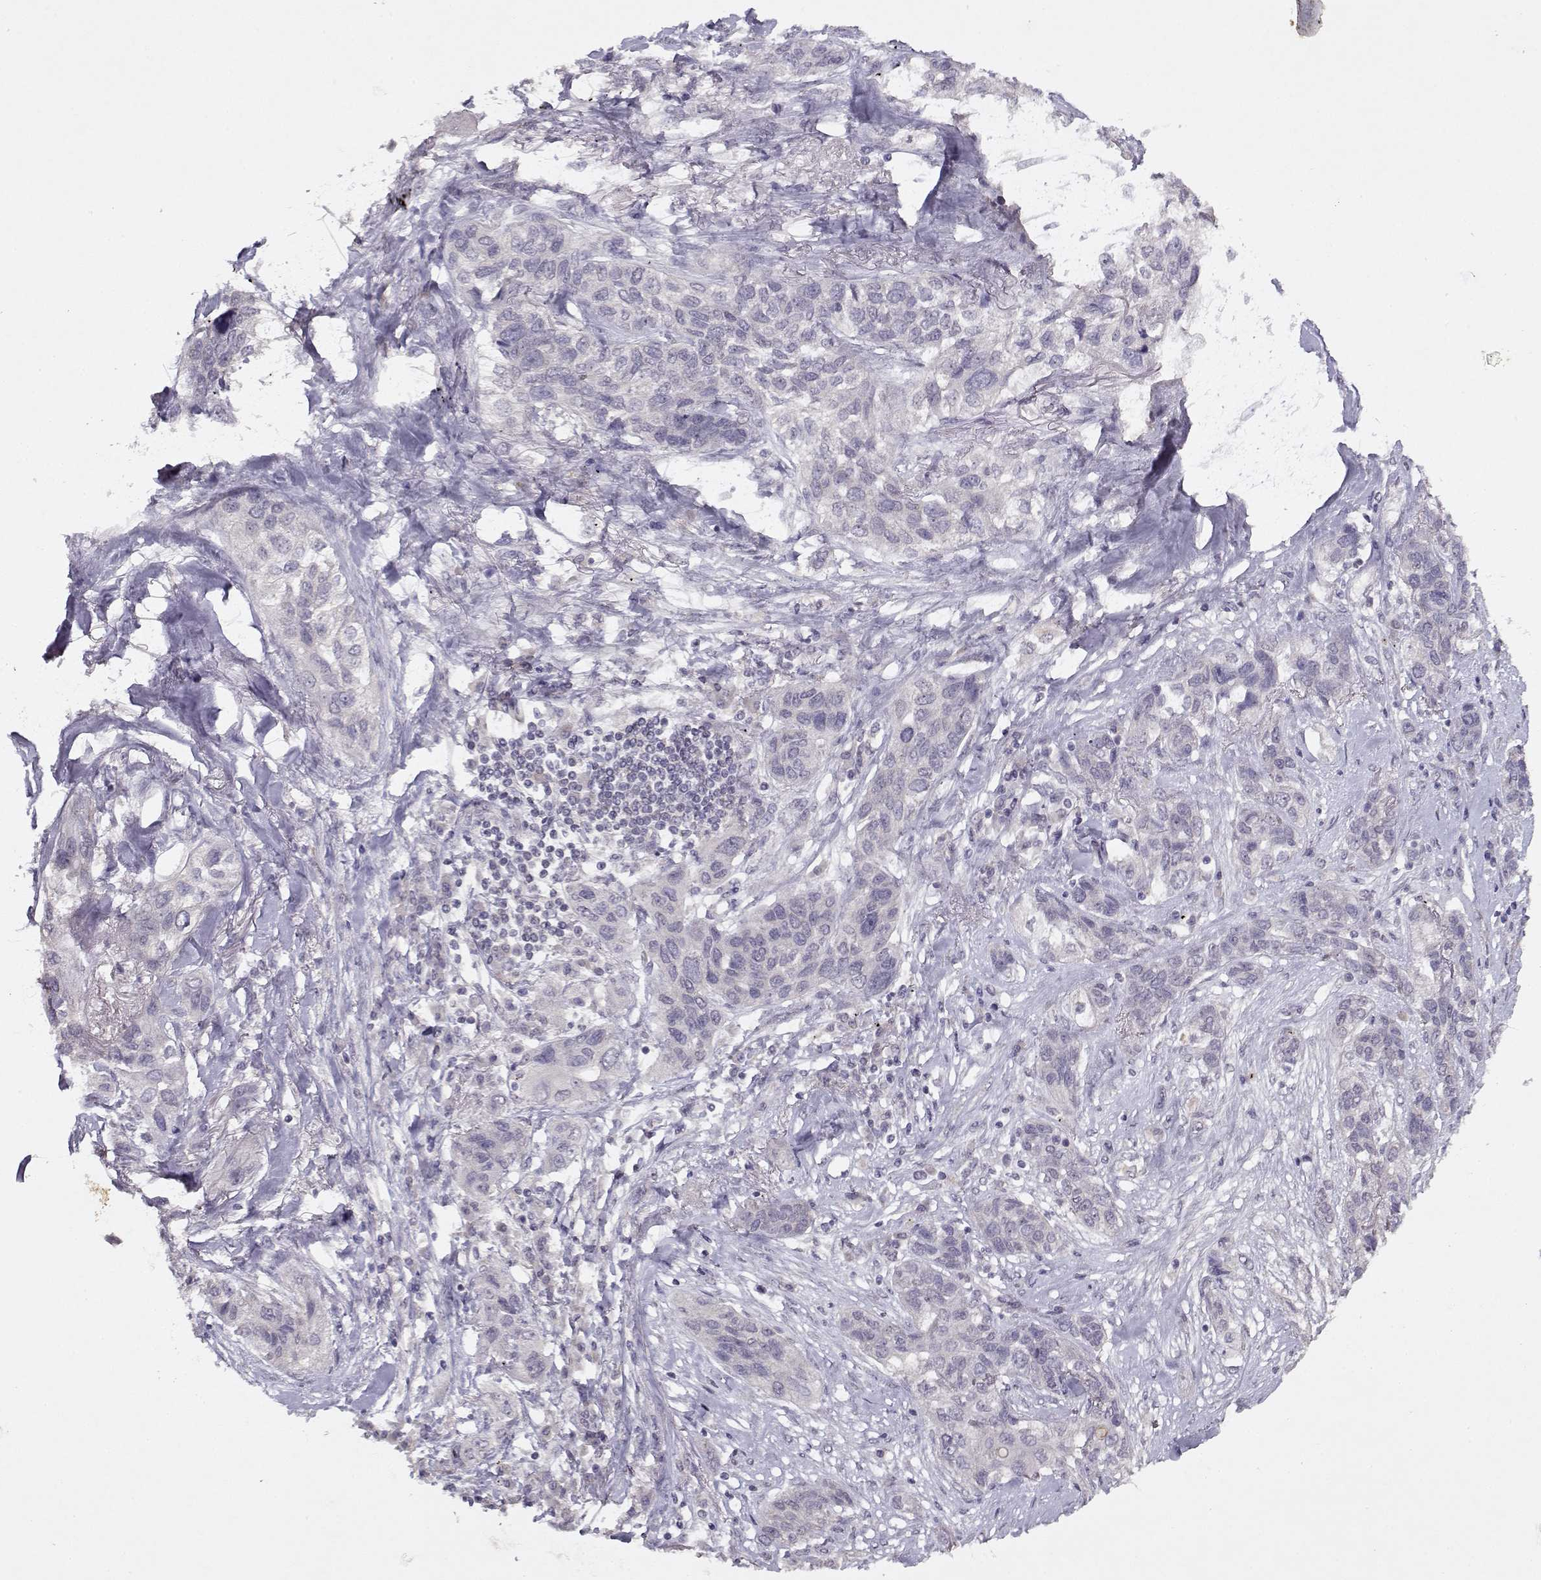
{"staining": {"intensity": "negative", "quantity": "none", "location": "none"}, "tissue": "lung cancer", "cell_type": "Tumor cells", "image_type": "cancer", "snomed": [{"axis": "morphology", "description": "Squamous cell carcinoma, NOS"}, {"axis": "topography", "description": "Lung"}], "caption": "A high-resolution image shows immunohistochemistry (IHC) staining of lung squamous cell carcinoma, which demonstrates no significant staining in tumor cells.", "gene": "BMX", "patient": {"sex": "female", "age": 70}}